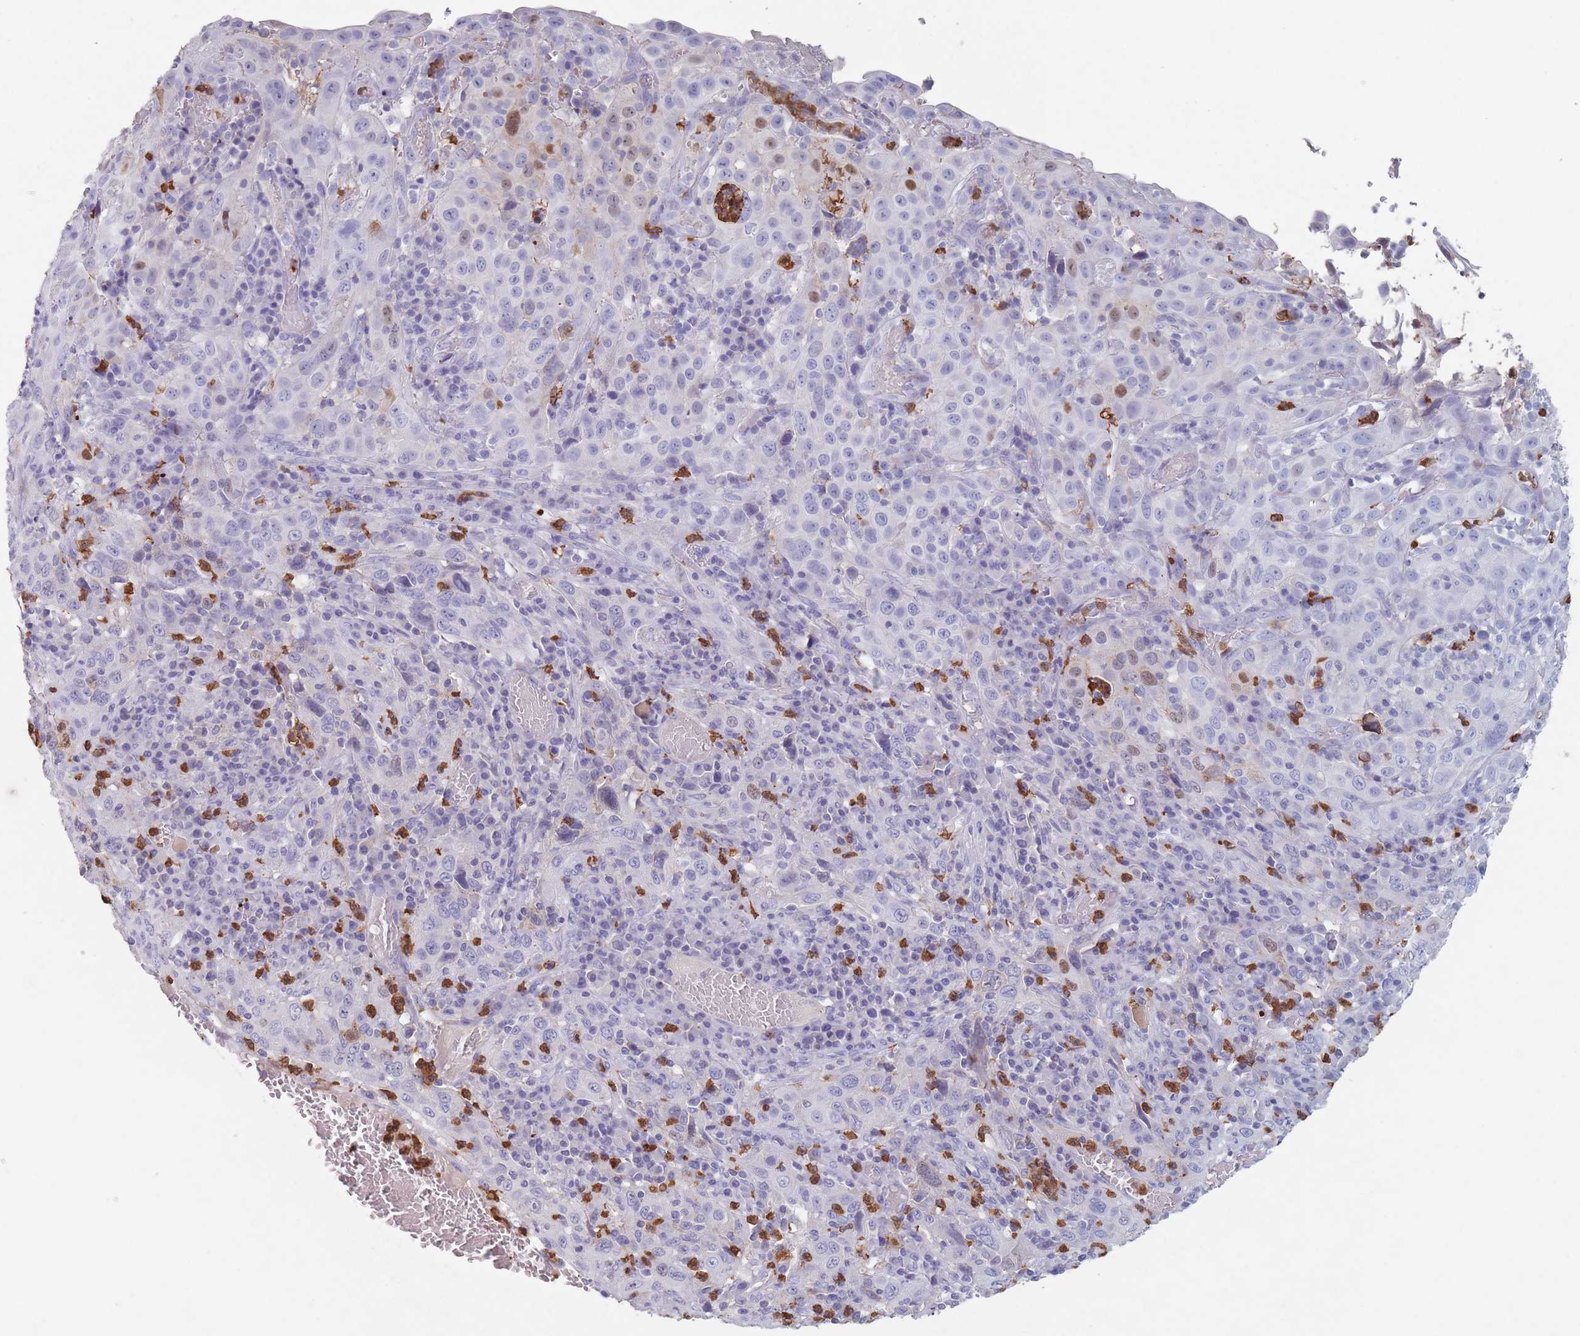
{"staining": {"intensity": "negative", "quantity": "none", "location": "none"}, "tissue": "cervical cancer", "cell_type": "Tumor cells", "image_type": "cancer", "snomed": [{"axis": "morphology", "description": "Squamous cell carcinoma, NOS"}, {"axis": "topography", "description": "Cervix"}], "caption": "Tumor cells show no significant expression in squamous cell carcinoma (cervical).", "gene": "ATP1A3", "patient": {"sex": "female", "age": 46}}